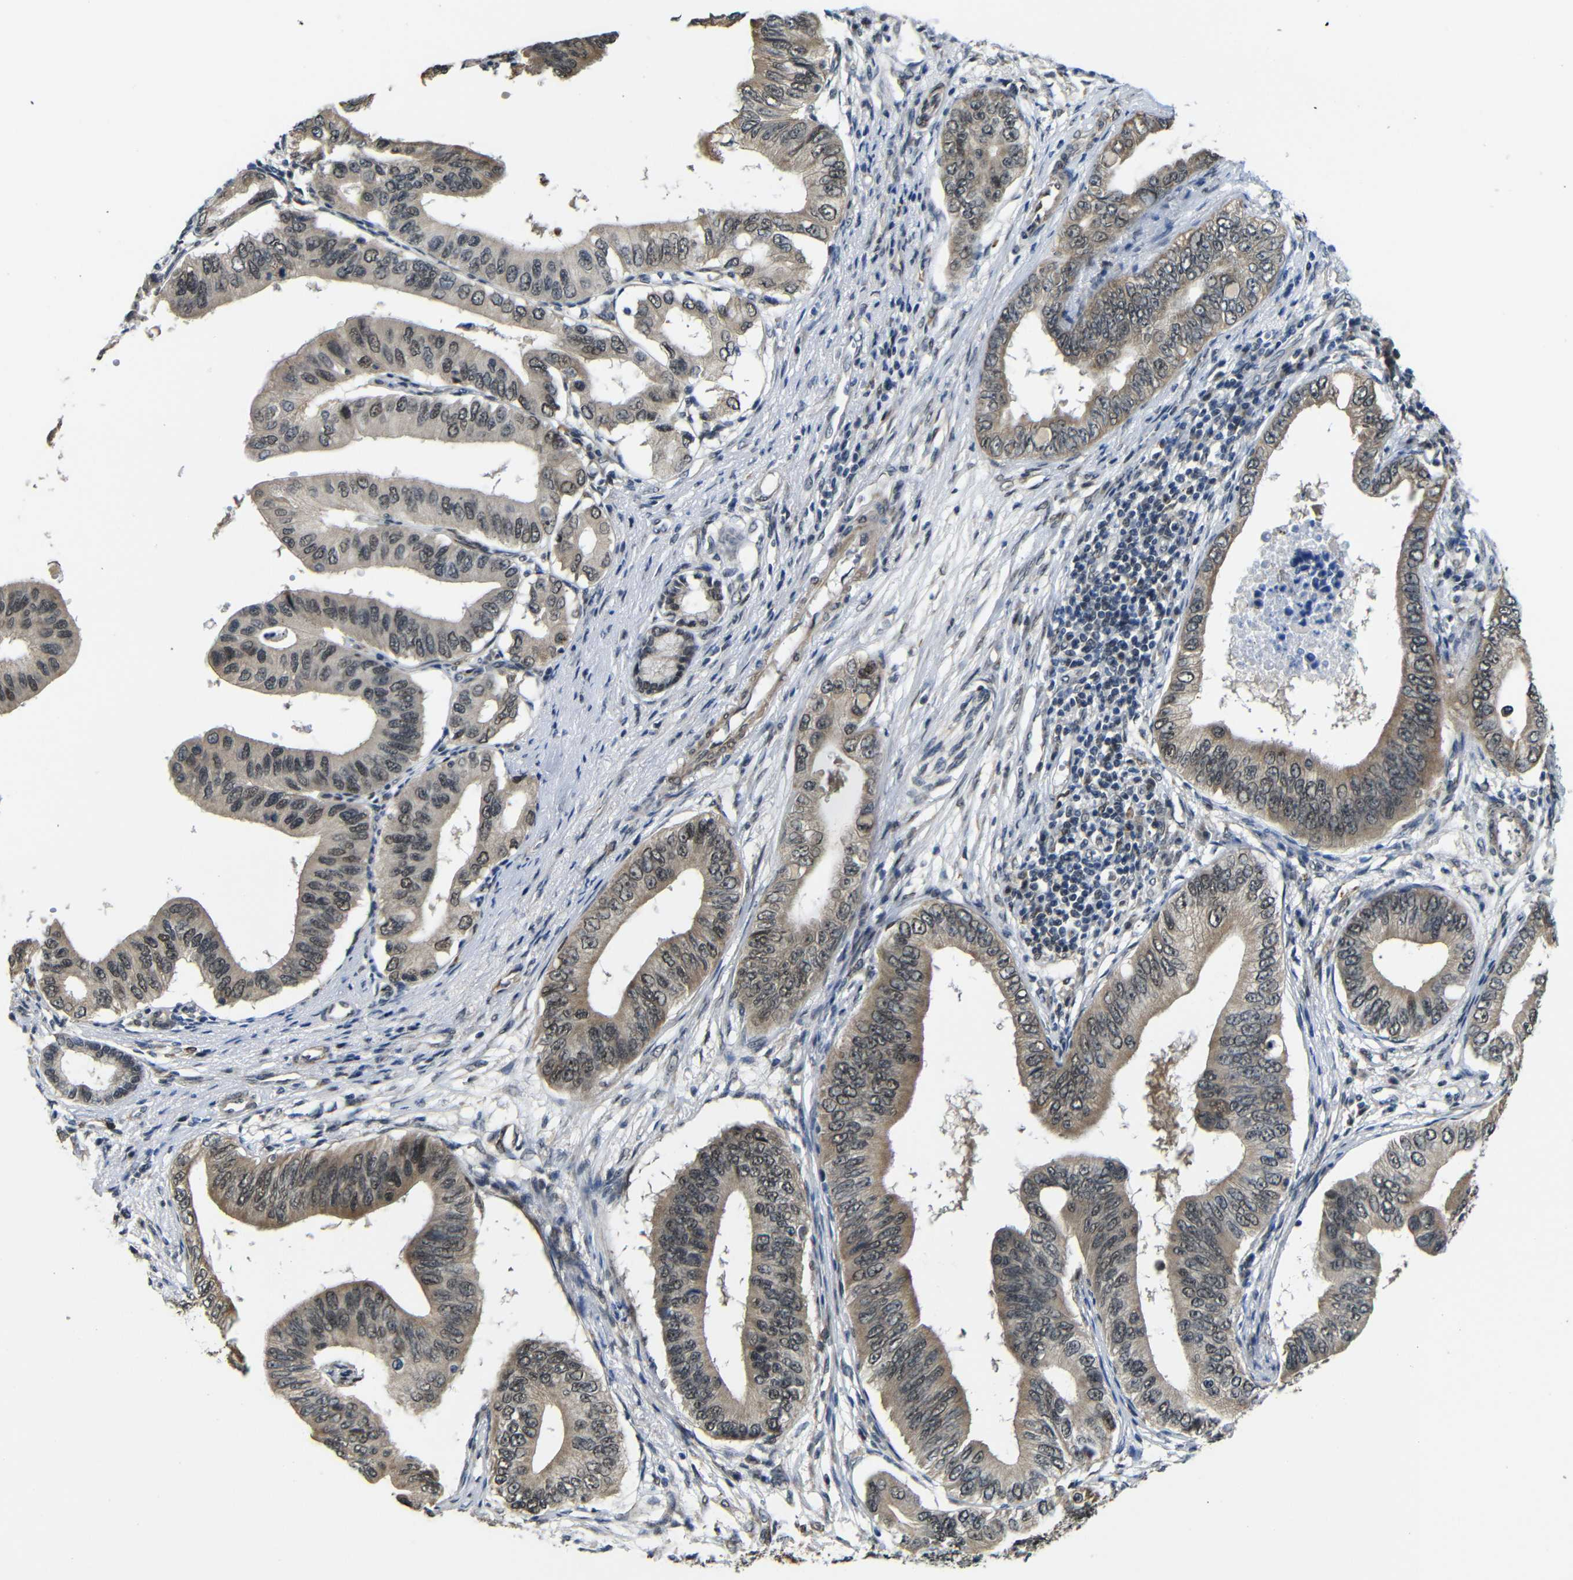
{"staining": {"intensity": "moderate", "quantity": "25%-75%", "location": "cytoplasmic/membranous"}, "tissue": "pancreatic cancer", "cell_type": "Tumor cells", "image_type": "cancer", "snomed": [{"axis": "morphology", "description": "Adenocarcinoma, NOS"}, {"axis": "topography", "description": "Pancreas"}], "caption": "Adenocarcinoma (pancreatic) was stained to show a protein in brown. There is medium levels of moderate cytoplasmic/membranous positivity in approximately 25%-75% of tumor cells.", "gene": "FAM172A", "patient": {"sex": "male", "age": 77}}